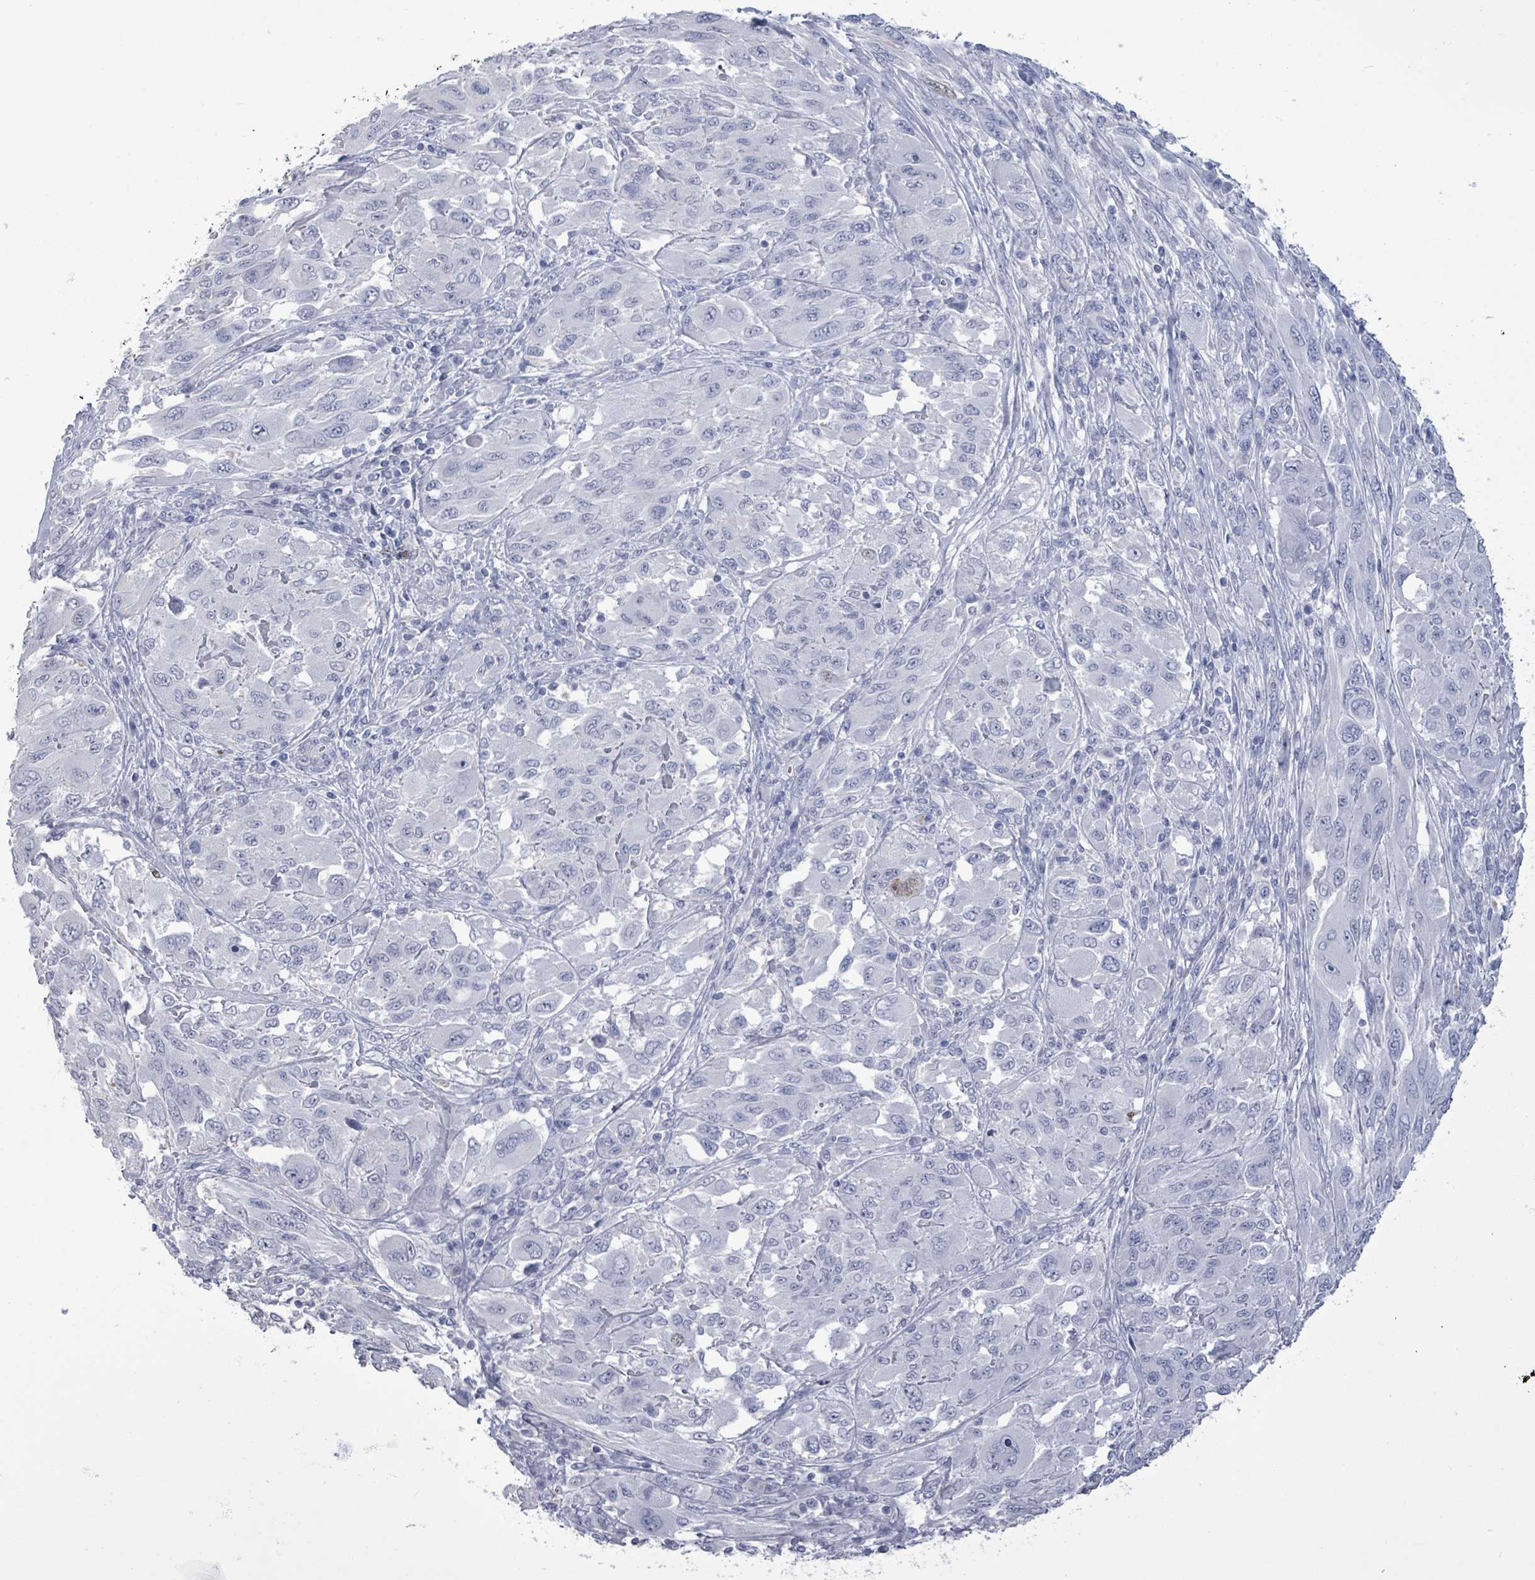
{"staining": {"intensity": "negative", "quantity": "none", "location": "none"}, "tissue": "melanoma", "cell_type": "Tumor cells", "image_type": "cancer", "snomed": [{"axis": "morphology", "description": "Malignant melanoma, NOS"}, {"axis": "topography", "description": "Skin"}], "caption": "The image exhibits no significant positivity in tumor cells of malignant melanoma. (Stains: DAB IHC with hematoxylin counter stain, Microscopy: brightfield microscopy at high magnification).", "gene": "CT45A5", "patient": {"sex": "female", "age": 91}}